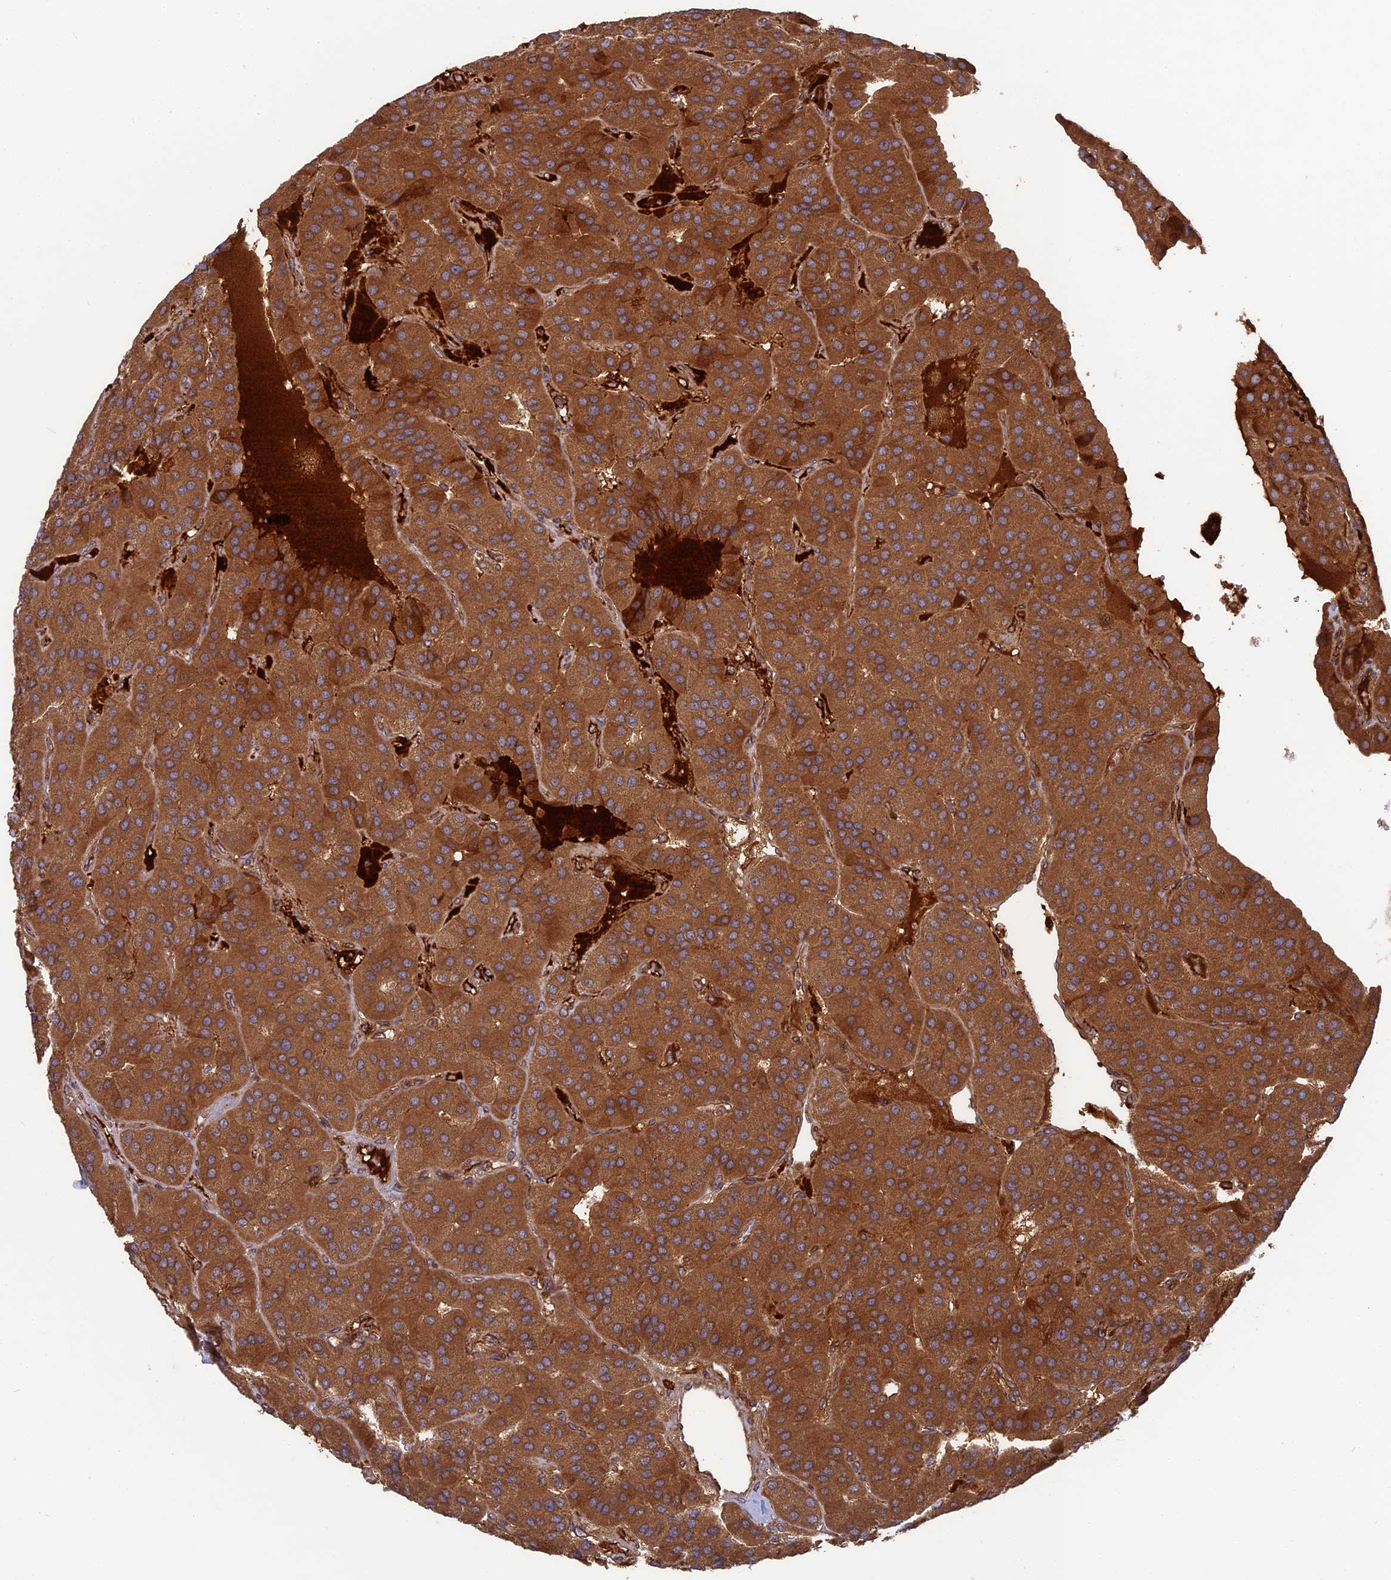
{"staining": {"intensity": "strong", "quantity": ">75%", "location": "cytoplasmic/membranous"}, "tissue": "parathyroid gland", "cell_type": "Glandular cells", "image_type": "normal", "snomed": [{"axis": "morphology", "description": "Normal tissue, NOS"}, {"axis": "morphology", "description": "Adenoma, NOS"}, {"axis": "topography", "description": "Parathyroid gland"}], "caption": "DAB immunohistochemical staining of benign human parathyroid gland displays strong cytoplasmic/membranous protein expression in about >75% of glandular cells.", "gene": "TMUB2", "patient": {"sex": "female", "age": 86}}